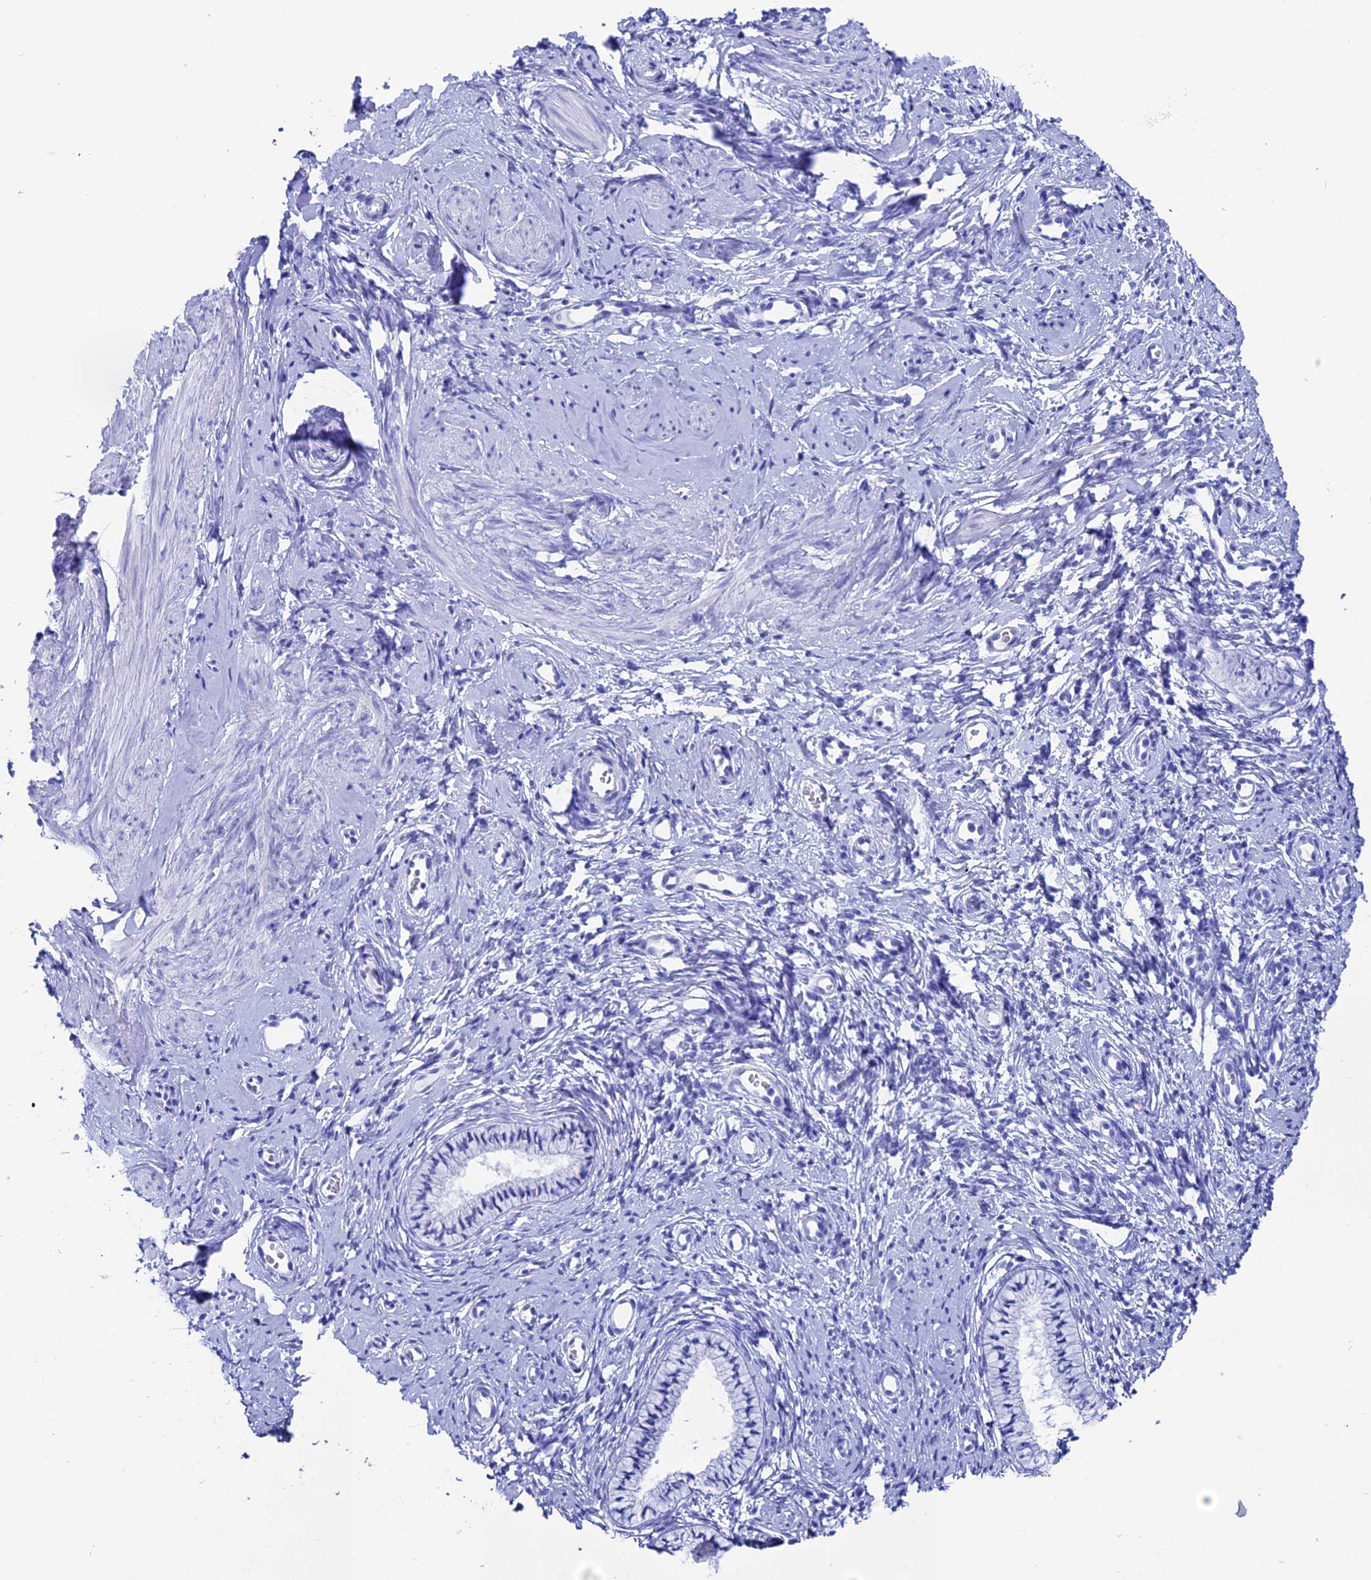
{"staining": {"intensity": "negative", "quantity": "none", "location": "none"}, "tissue": "cervix", "cell_type": "Glandular cells", "image_type": "normal", "snomed": [{"axis": "morphology", "description": "Normal tissue, NOS"}, {"axis": "topography", "description": "Cervix"}], "caption": "IHC image of benign cervix stained for a protein (brown), which exhibits no expression in glandular cells.", "gene": "ANKRD29", "patient": {"sex": "female", "age": 57}}